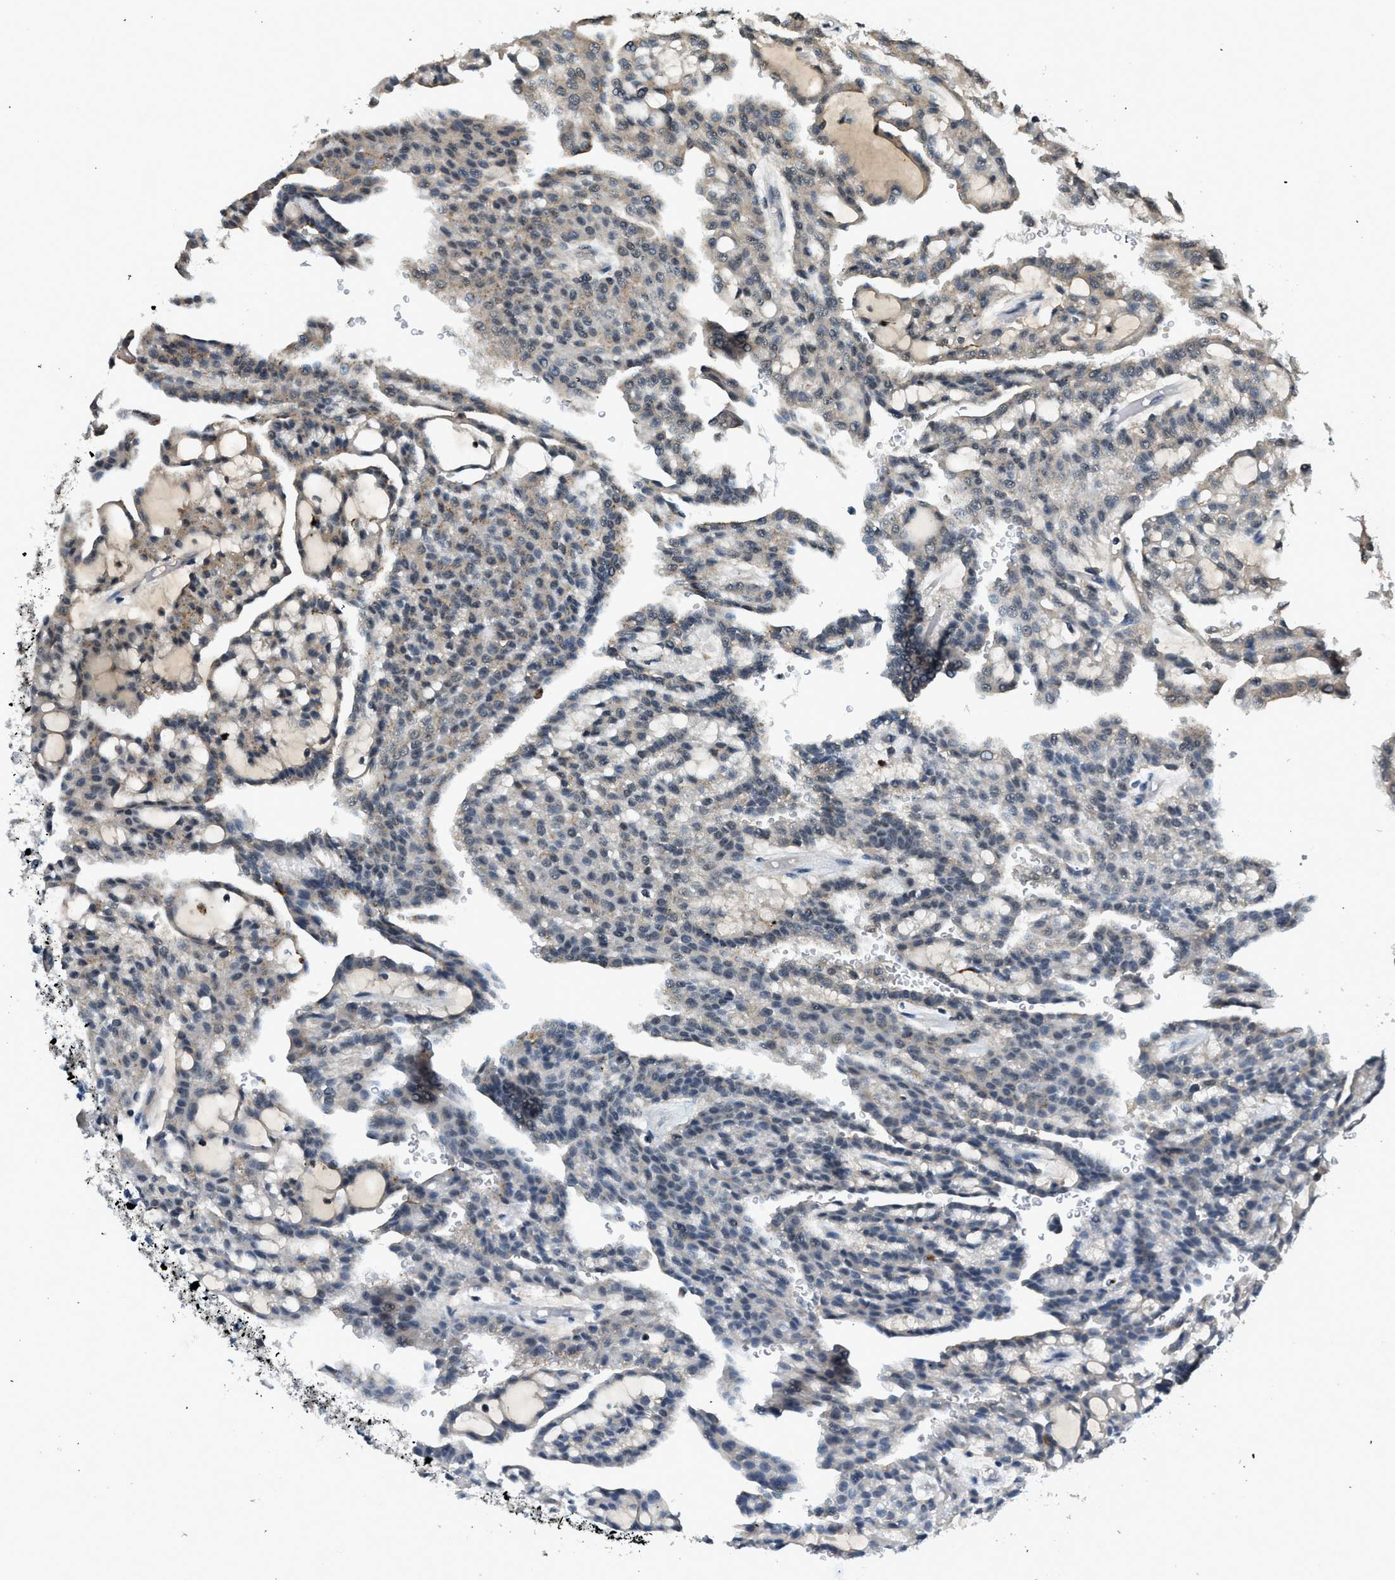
{"staining": {"intensity": "negative", "quantity": "none", "location": "none"}, "tissue": "renal cancer", "cell_type": "Tumor cells", "image_type": "cancer", "snomed": [{"axis": "morphology", "description": "Adenocarcinoma, NOS"}, {"axis": "topography", "description": "Kidney"}], "caption": "A photomicrograph of renal cancer (adenocarcinoma) stained for a protein demonstrates no brown staining in tumor cells. (Brightfield microscopy of DAB (3,3'-diaminobenzidine) immunohistochemistry (IHC) at high magnification).", "gene": "SLC15A4", "patient": {"sex": "male", "age": 63}}